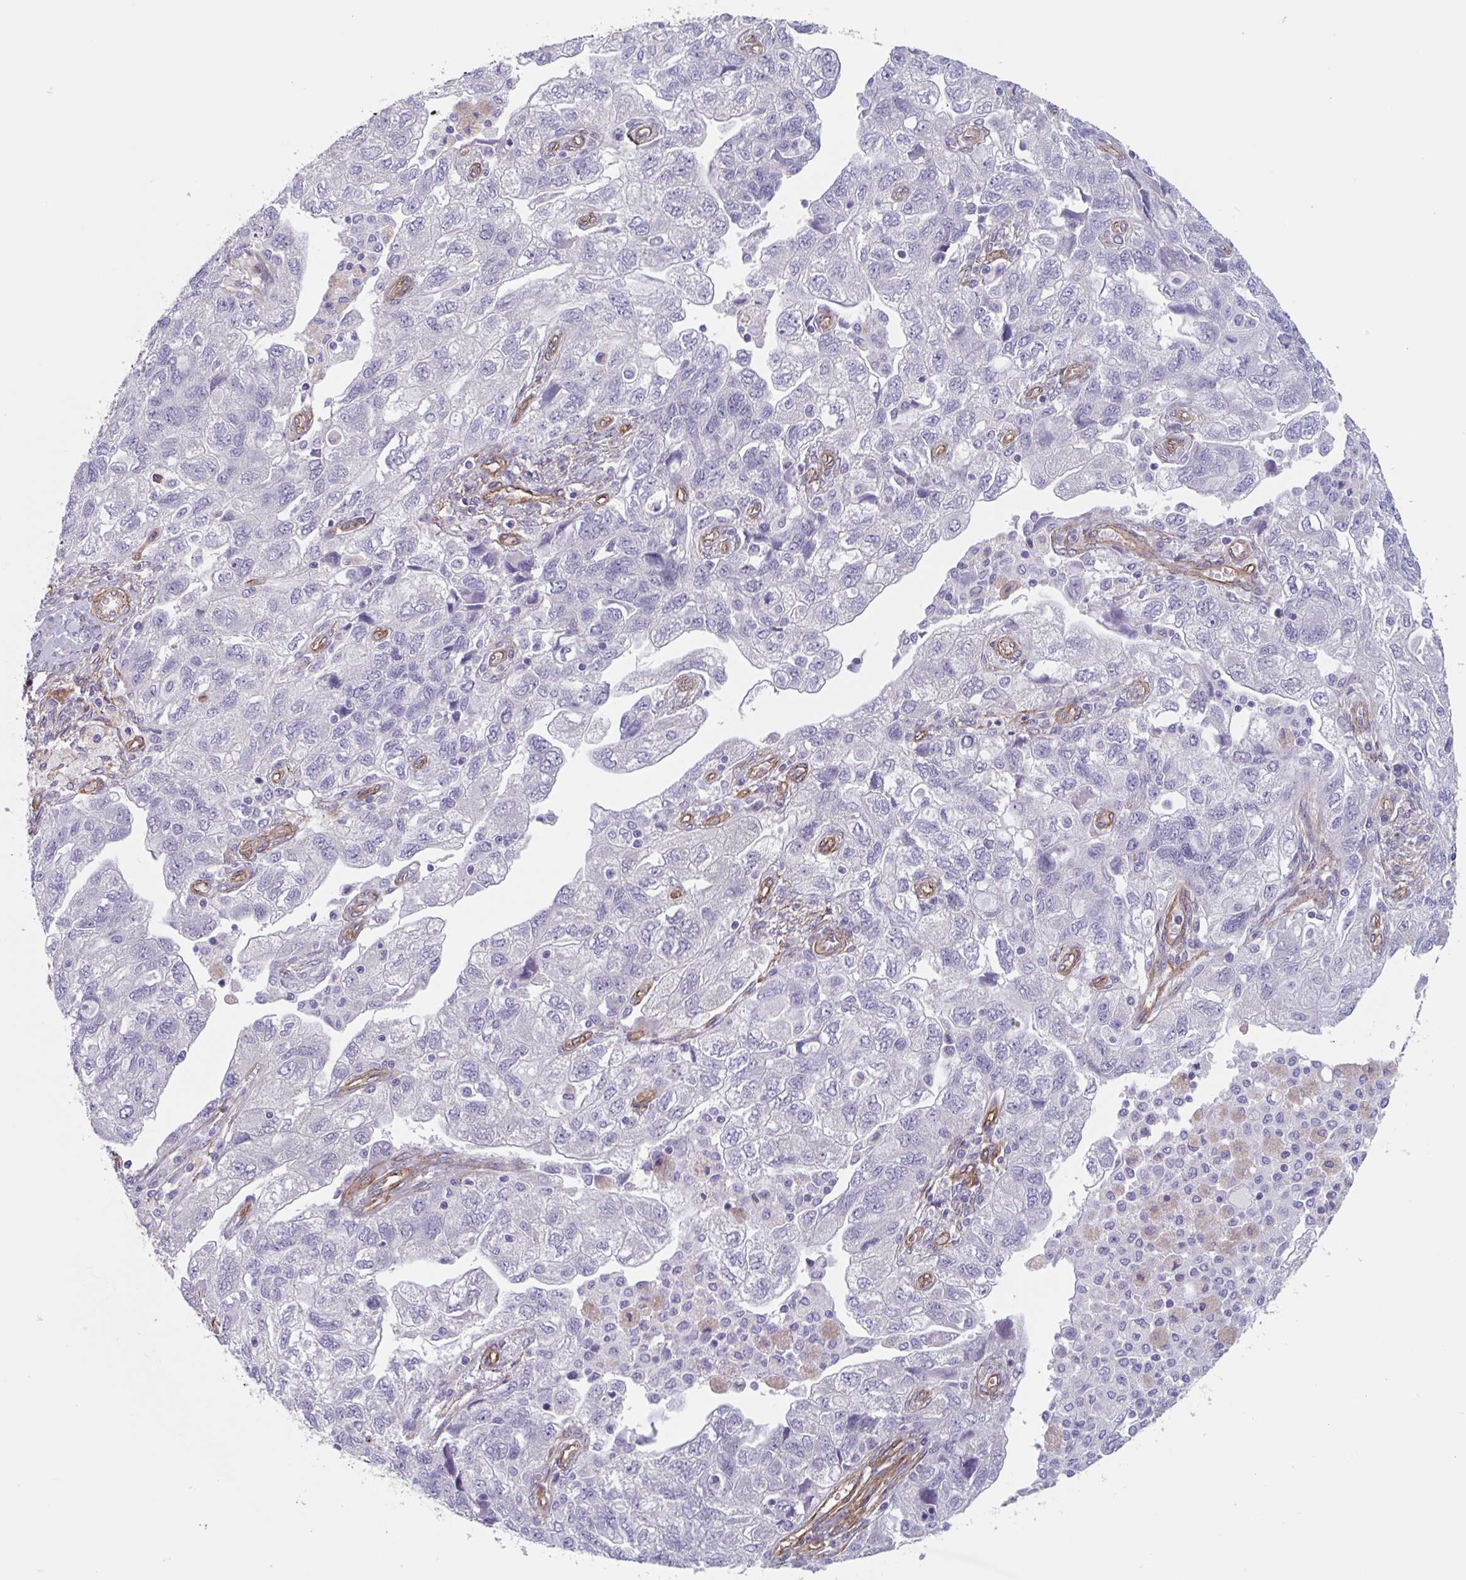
{"staining": {"intensity": "negative", "quantity": "none", "location": "none"}, "tissue": "ovarian cancer", "cell_type": "Tumor cells", "image_type": "cancer", "snomed": [{"axis": "morphology", "description": "Carcinoma, NOS"}, {"axis": "morphology", "description": "Cystadenocarcinoma, serous, NOS"}, {"axis": "topography", "description": "Ovary"}], "caption": "Tumor cells are negative for protein expression in human ovarian cancer (serous cystadenocarcinoma).", "gene": "CITED4", "patient": {"sex": "female", "age": 69}}